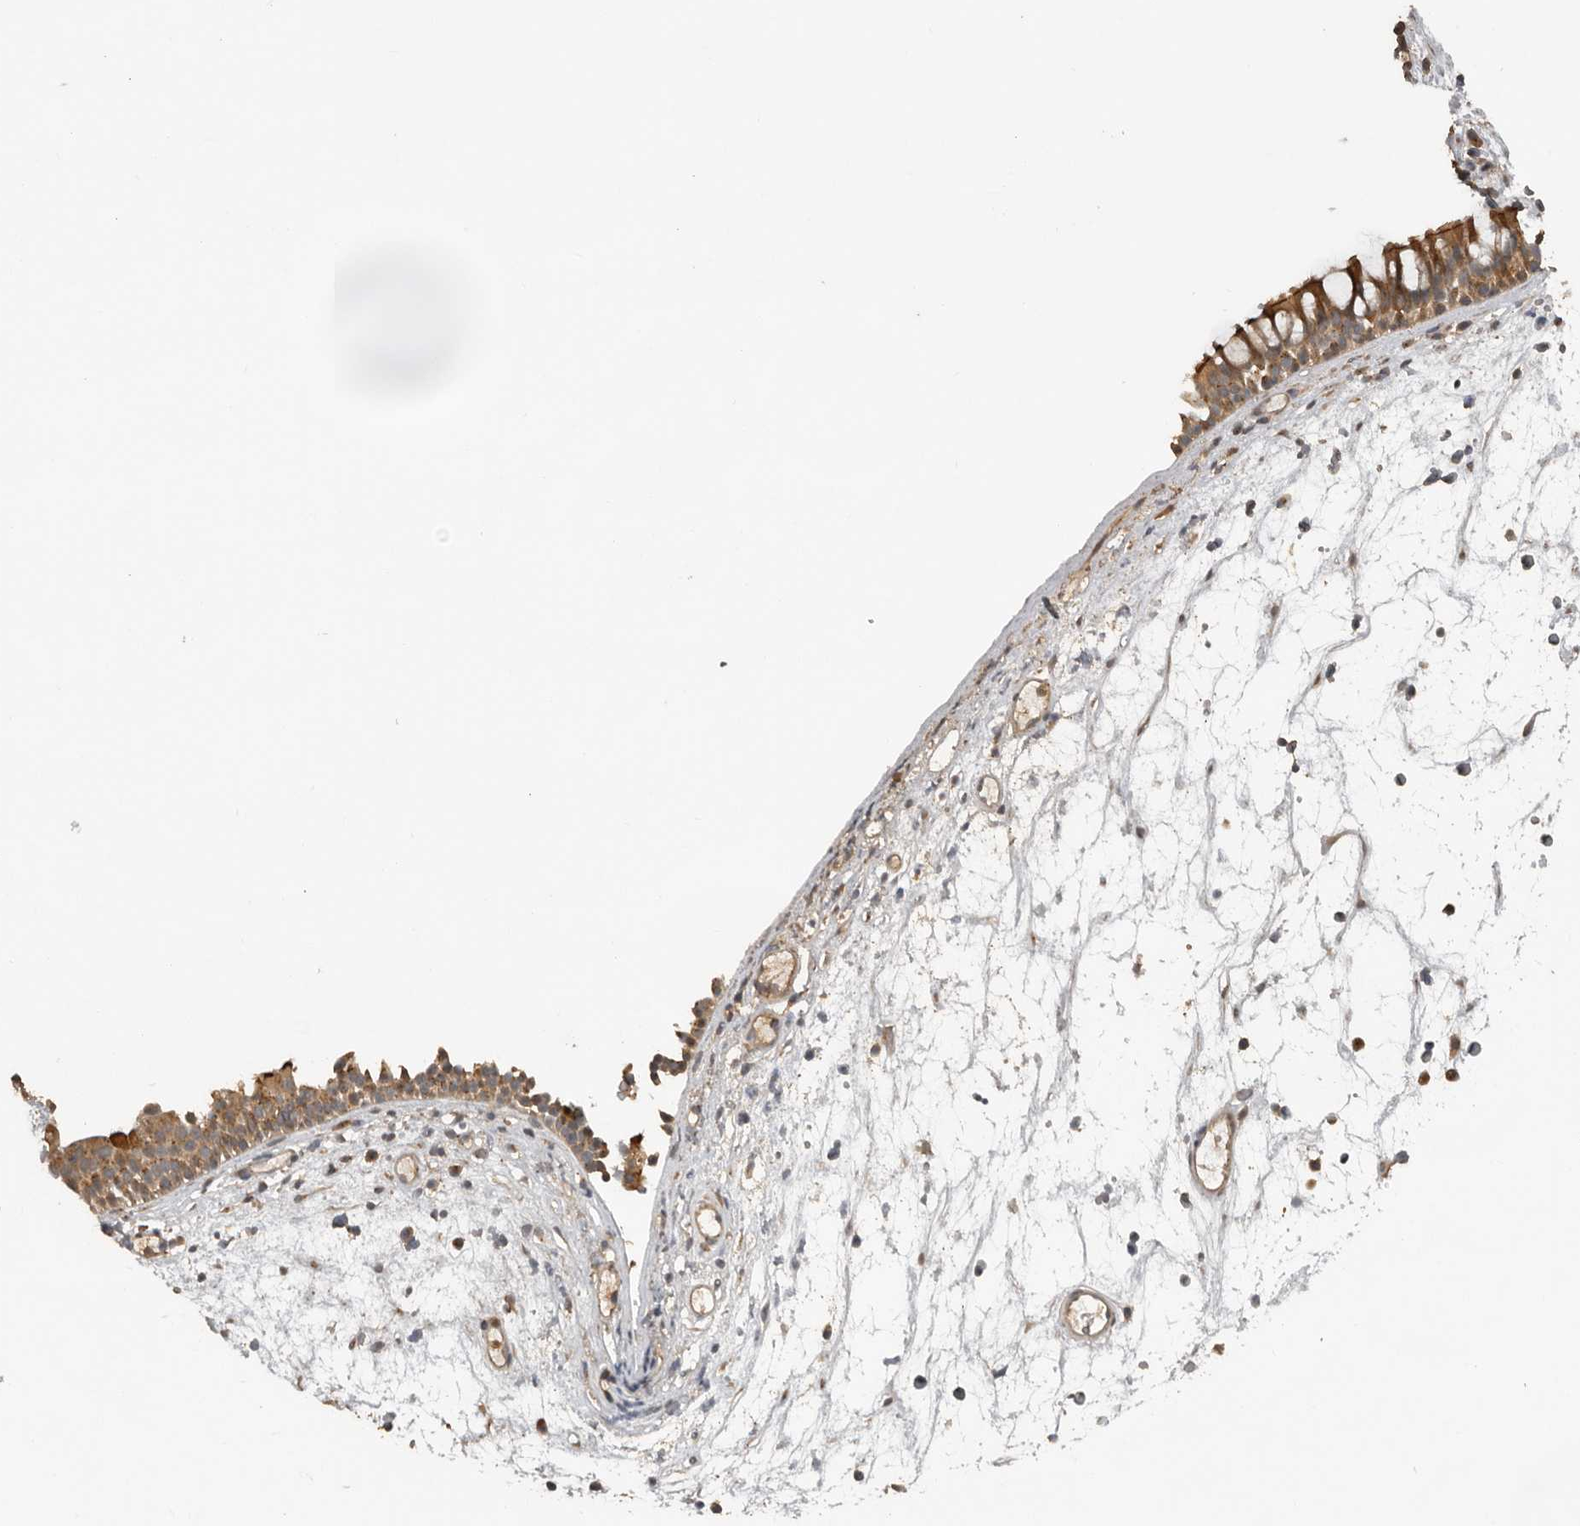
{"staining": {"intensity": "moderate", "quantity": ">75%", "location": "cytoplasmic/membranous"}, "tissue": "nasopharynx", "cell_type": "Respiratory epithelial cells", "image_type": "normal", "snomed": [{"axis": "morphology", "description": "Normal tissue, NOS"}, {"axis": "morphology", "description": "Inflammation, NOS"}, {"axis": "morphology", "description": "Malignant melanoma, Metastatic site"}, {"axis": "topography", "description": "Nasopharynx"}], "caption": "Immunohistochemical staining of unremarkable human nasopharynx shows medium levels of moderate cytoplasmic/membranous positivity in about >75% of respiratory epithelial cells.", "gene": "CEP350", "patient": {"sex": "male", "age": 70}}